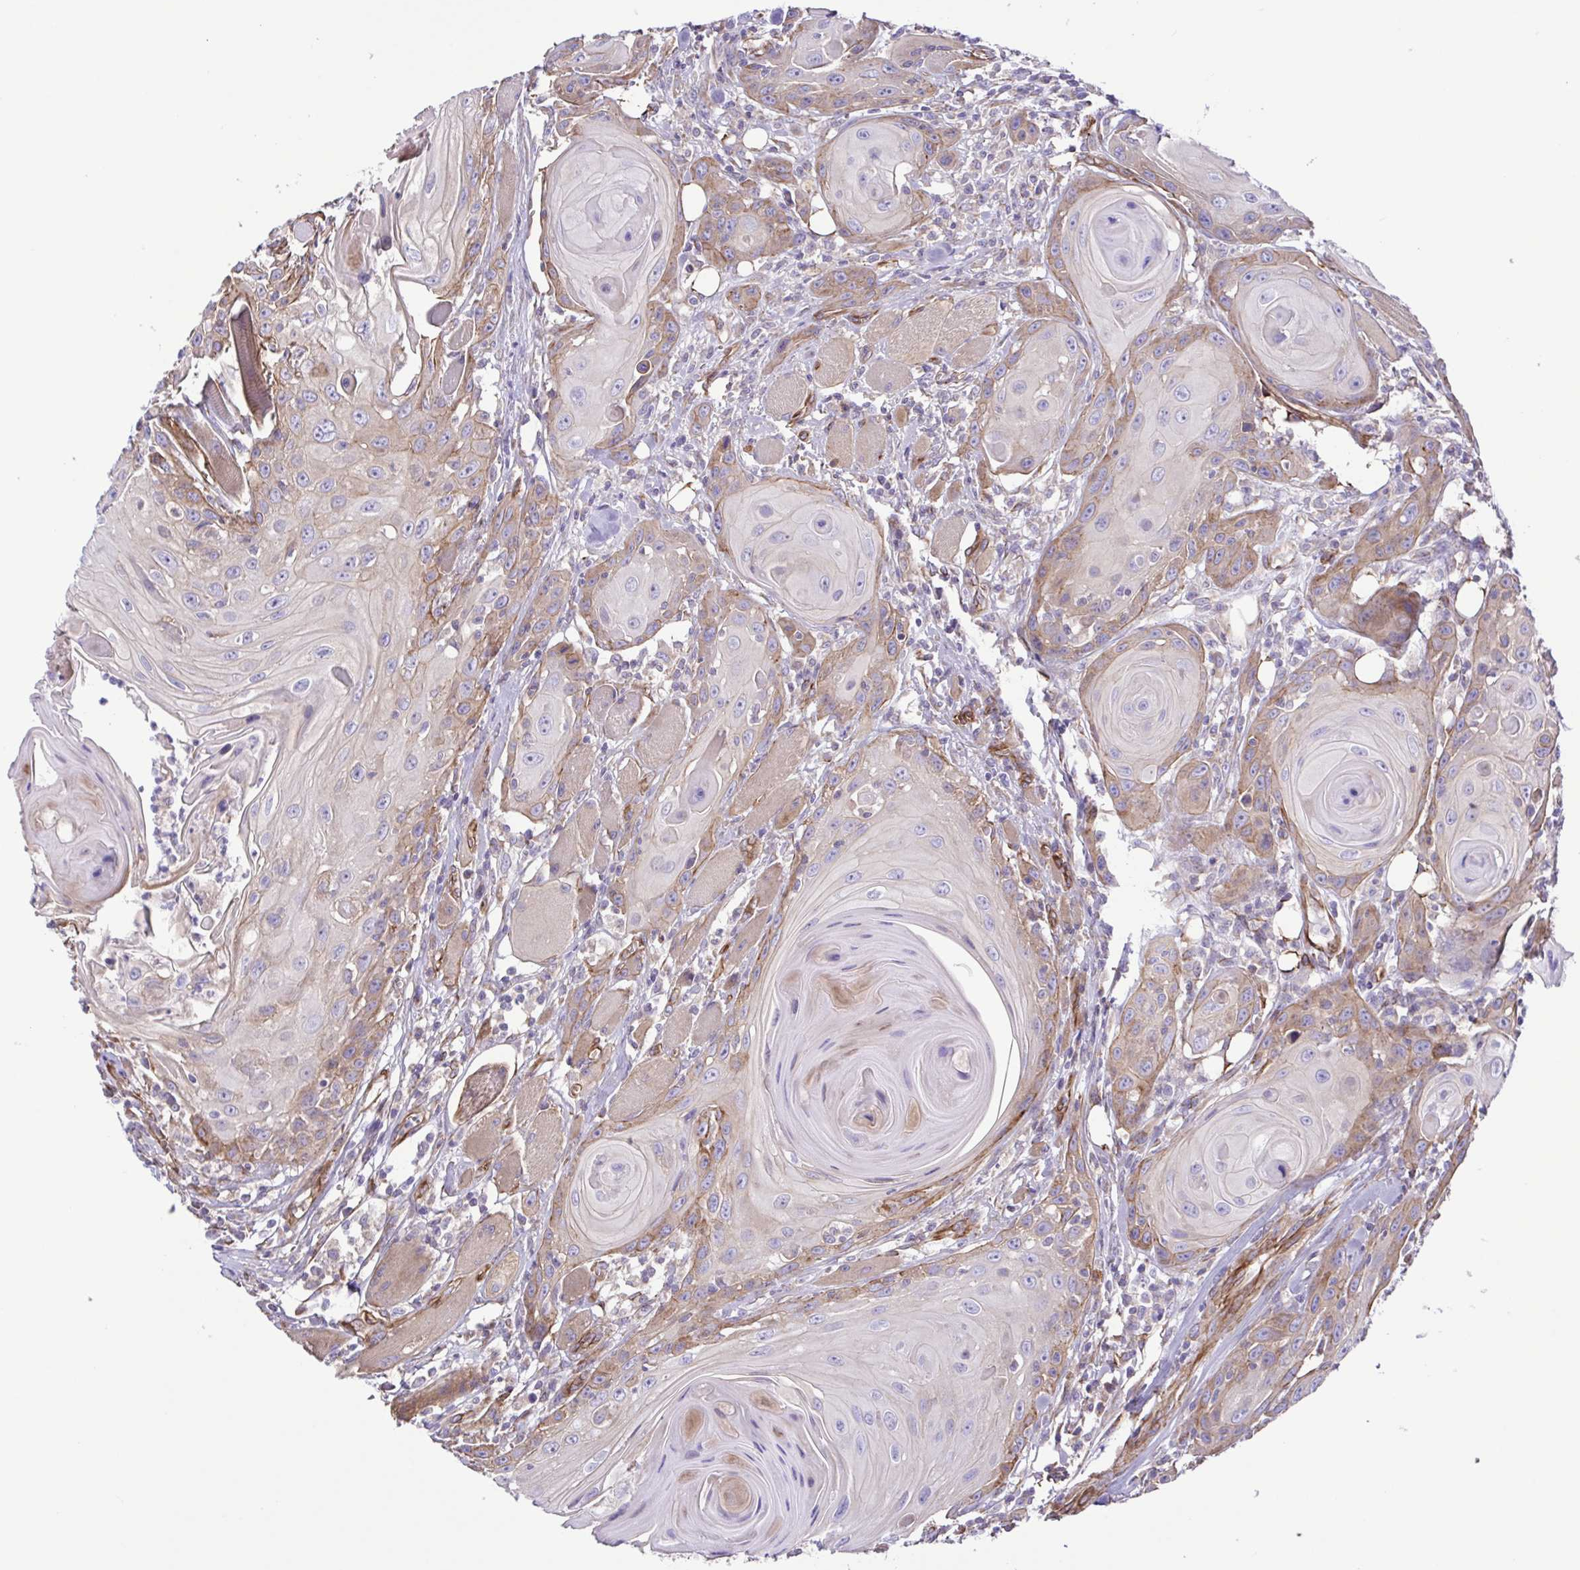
{"staining": {"intensity": "moderate", "quantity": "25%-75%", "location": "cytoplasmic/membranous"}, "tissue": "head and neck cancer", "cell_type": "Tumor cells", "image_type": "cancer", "snomed": [{"axis": "morphology", "description": "Squamous cell carcinoma, NOS"}, {"axis": "topography", "description": "Head-Neck"}], "caption": "Head and neck cancer tissue reveals moderate cytoplasmic/membranous staining in about 25%-75% of tumor cells, visualized by immunohistochemistry.", "gene": "FLT1", "patient": {"sex": "female", "age": 80}}